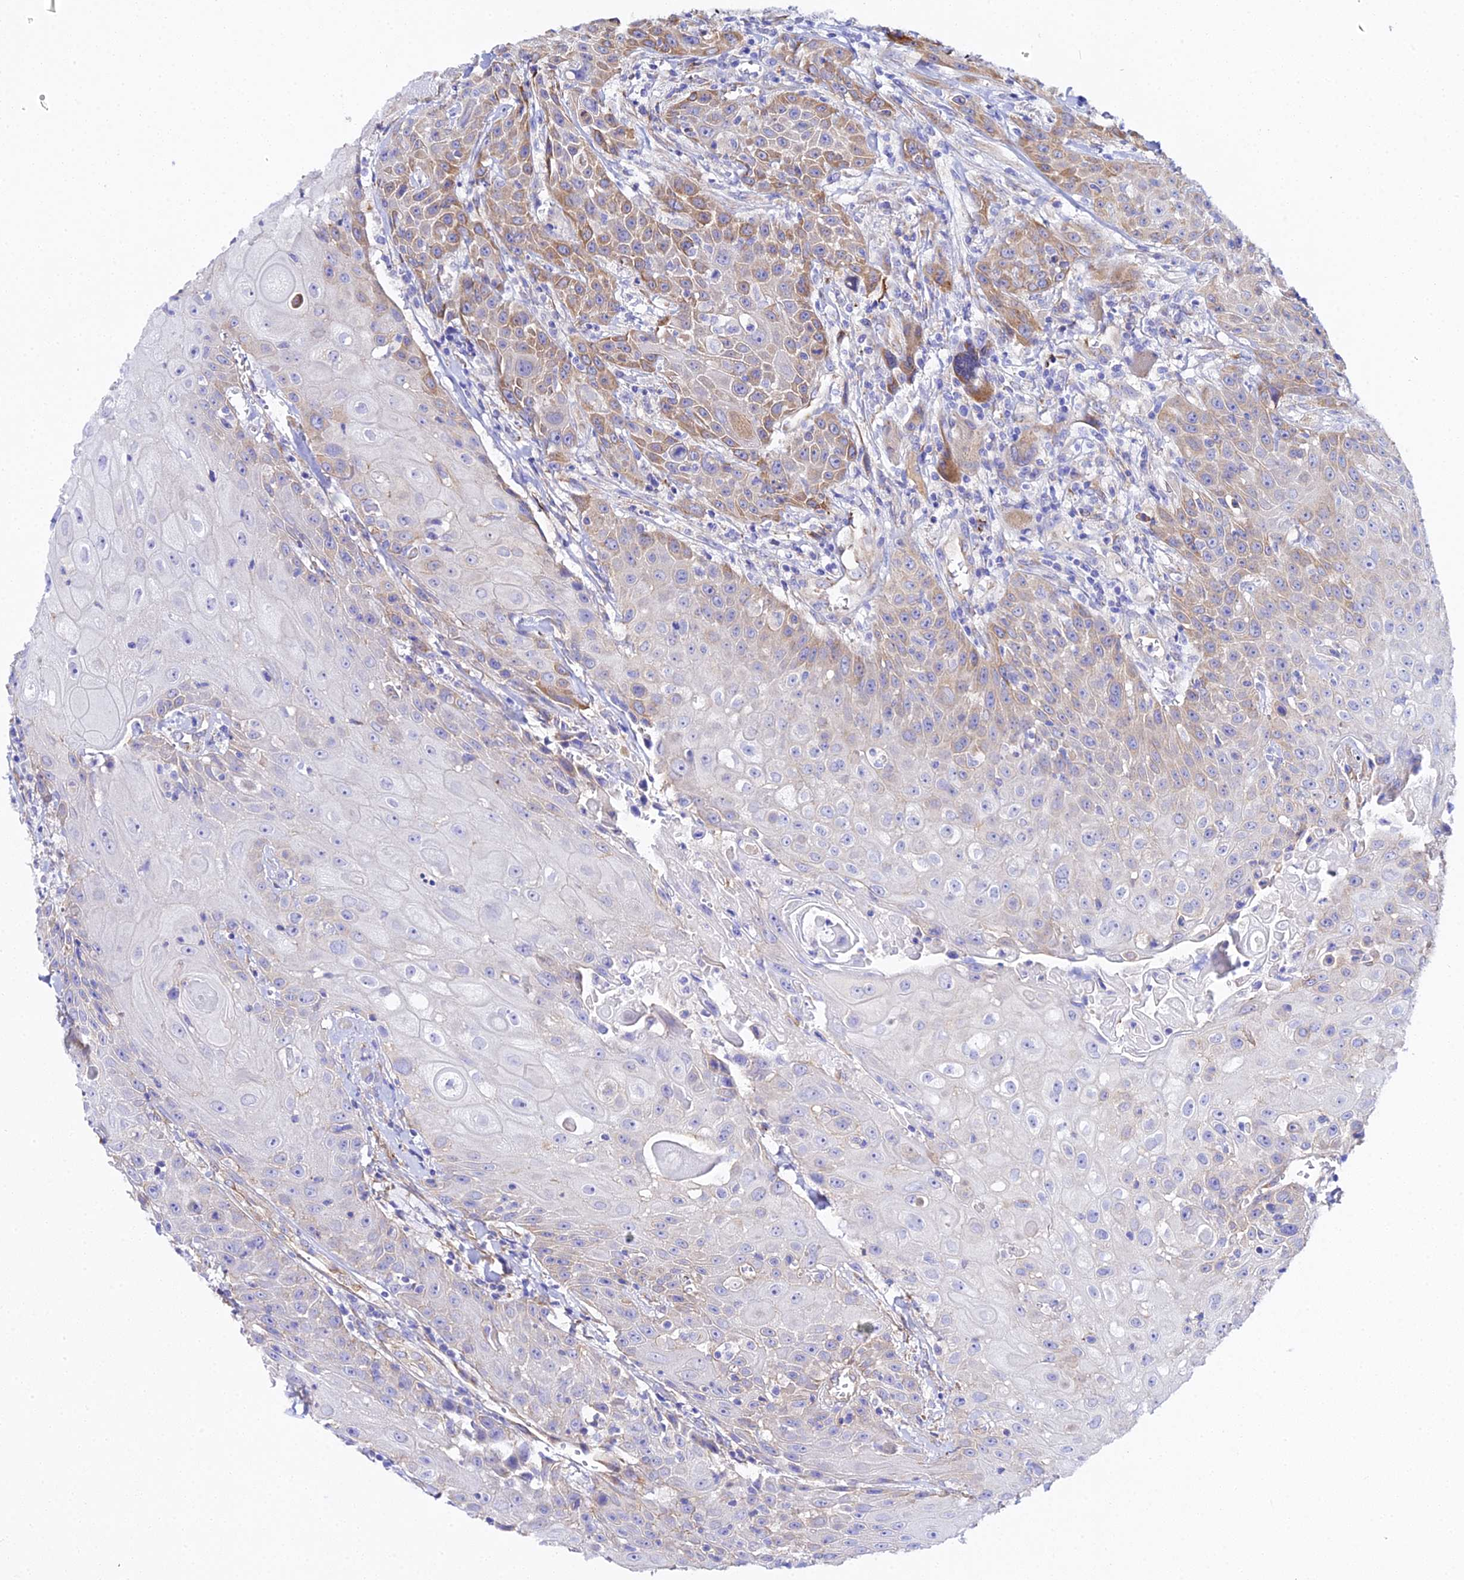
{"staining": {"intensity": "moderate", "quantity": "25%-75%", "location": "cytoplasmic/membranous"}, "tissue": "head and neck cancer", "cell_type": "Tumor cells", "image_type": "cancer", "snomed": [{"axis": "morphology", "description": "Squamous cell carcinoma, NOS"}, {"axis": "topography", "description": "Oral tissue"}, {"axis": "topography", "description": "Head-Neck"}], "caption": "A micrograph of human squamous cell carcinoma (head and neck) stained for a protein displays moderate cytoplasmic/membranous brown staining in tumor cells.", "gene": "CFAP45", "patient": {"sex": "female", "age": 82}}